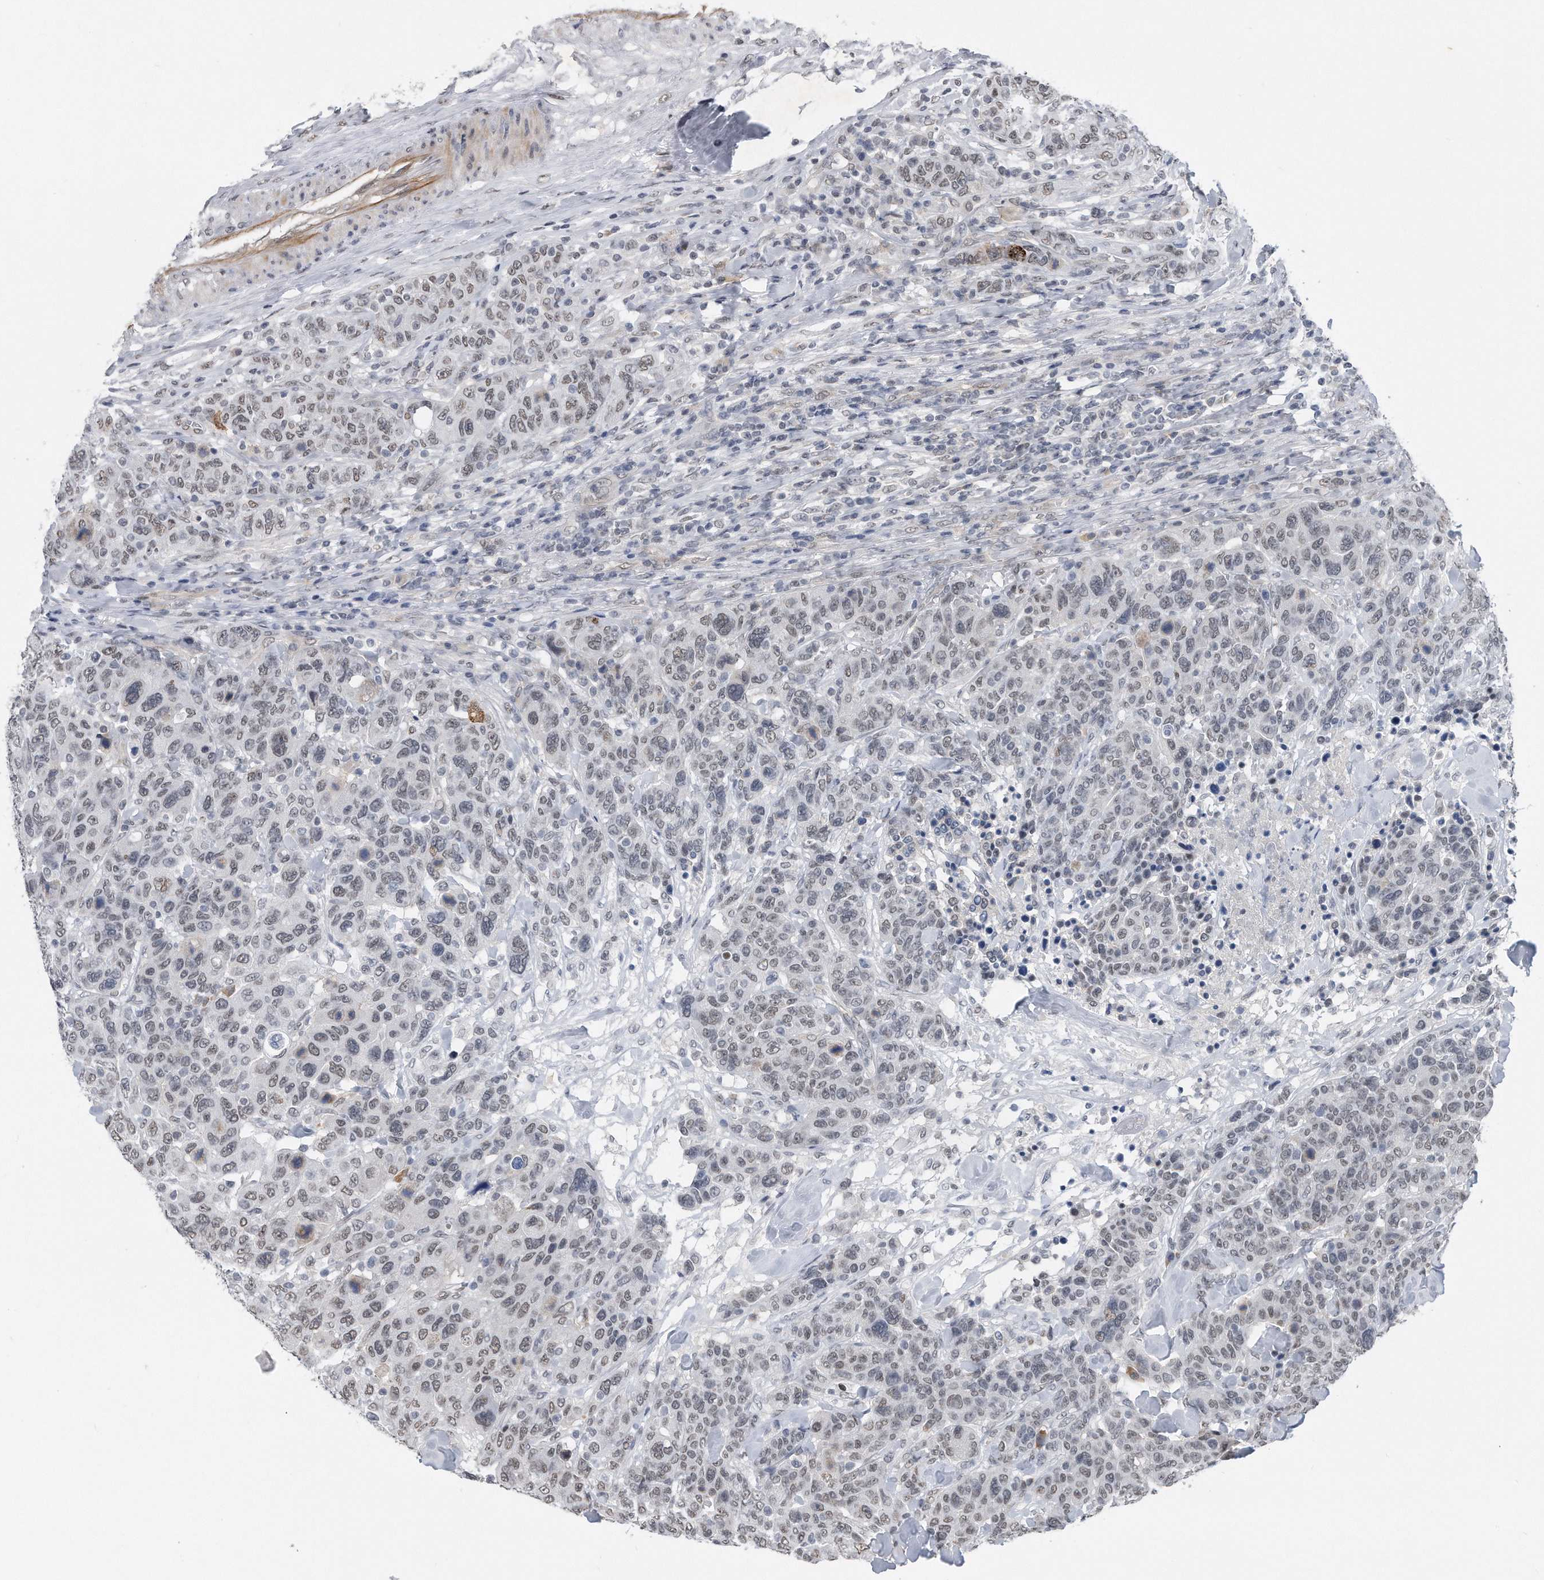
{"staining": {"intensity": "weak", "quantity": "25%-75%", "location": "nuclear"}, "tissue": "breast cancer", "cell_type": "Tumor cells", "image_type": "cancer", "snomed": [{"axis": "morphology", "description": "Duct carcinoma"}, {"axis": "topography", "description": "Breast"}], "caption": "Breast cancer stained for a protein (brown) displays weak nuclear positive staining in approximately 25%-75% of tumor cells.", "gene": "TP53INP1", "patient": {"sex": "female", "age": 37}}